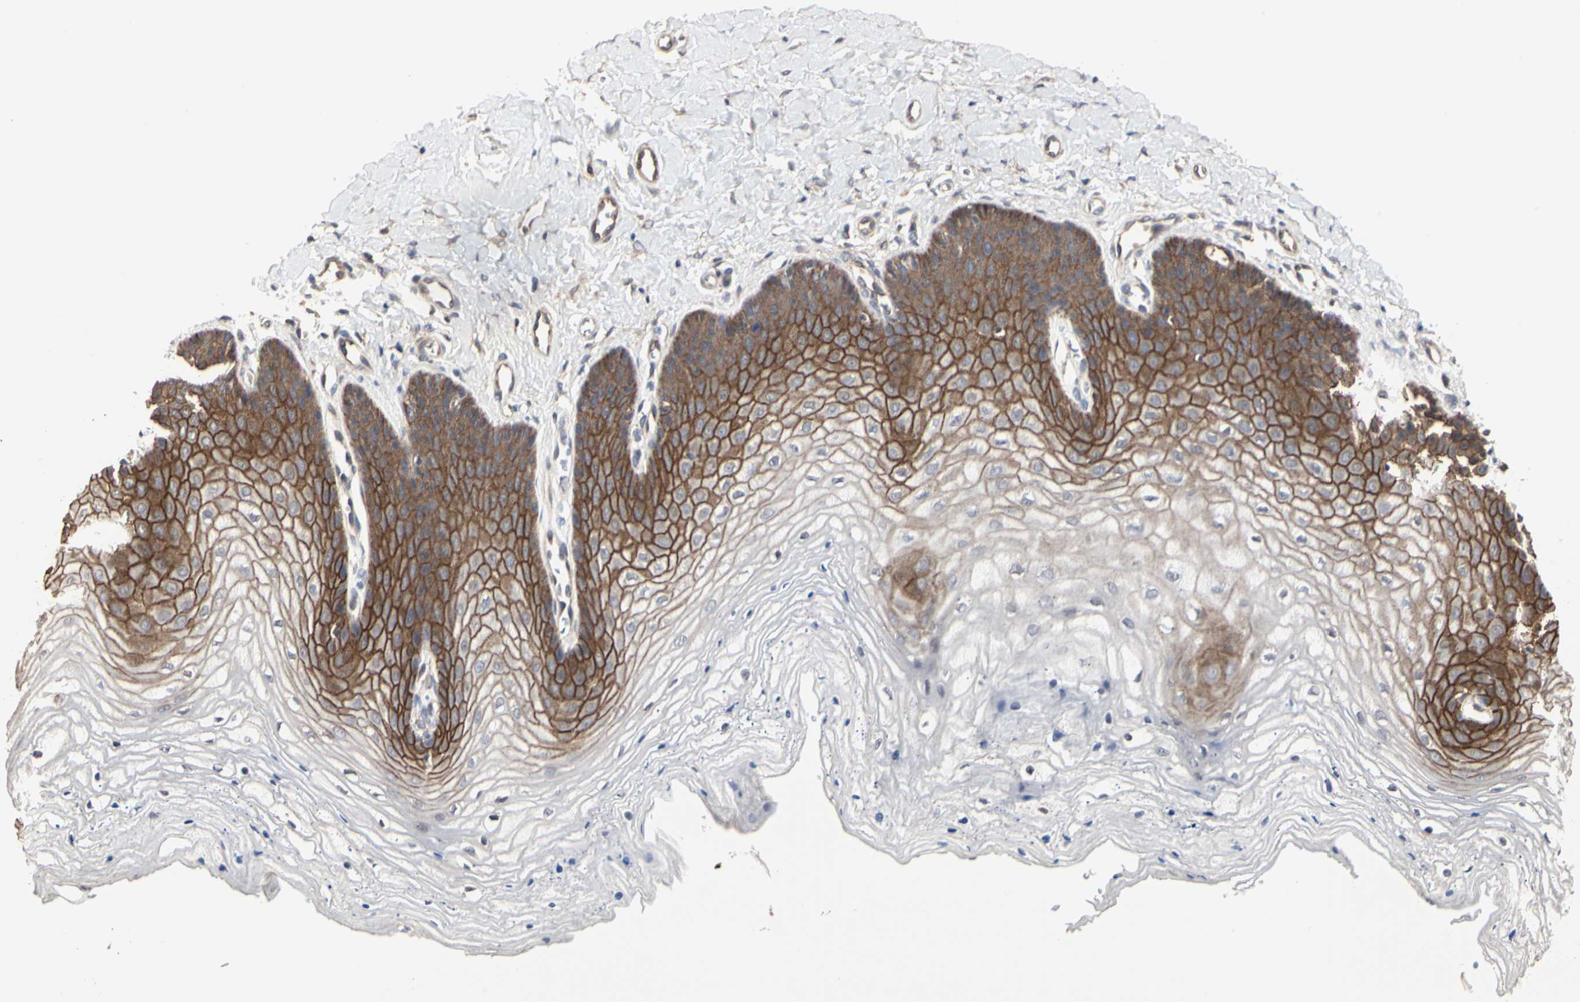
{"staining": {"intensity": "strong", "quantity": "<25%", "location": "cytoplasmic/membranous"}, "tissue": "vagina", "cell_type": "Squamous epithelial cells", "image_type": "normal", "snomed": [{"axis": "morphology", "description": "Normal tissue, NOS"}, {"axis": "topography", "description": "Vagina"}], "caption": "Benign vagina shows strong cytoplasmic/membranous staining in approximately <25% of squamous epithelial cells.", "gene": "TAOK1", "patient": {"sex": "female", "age": 68}}